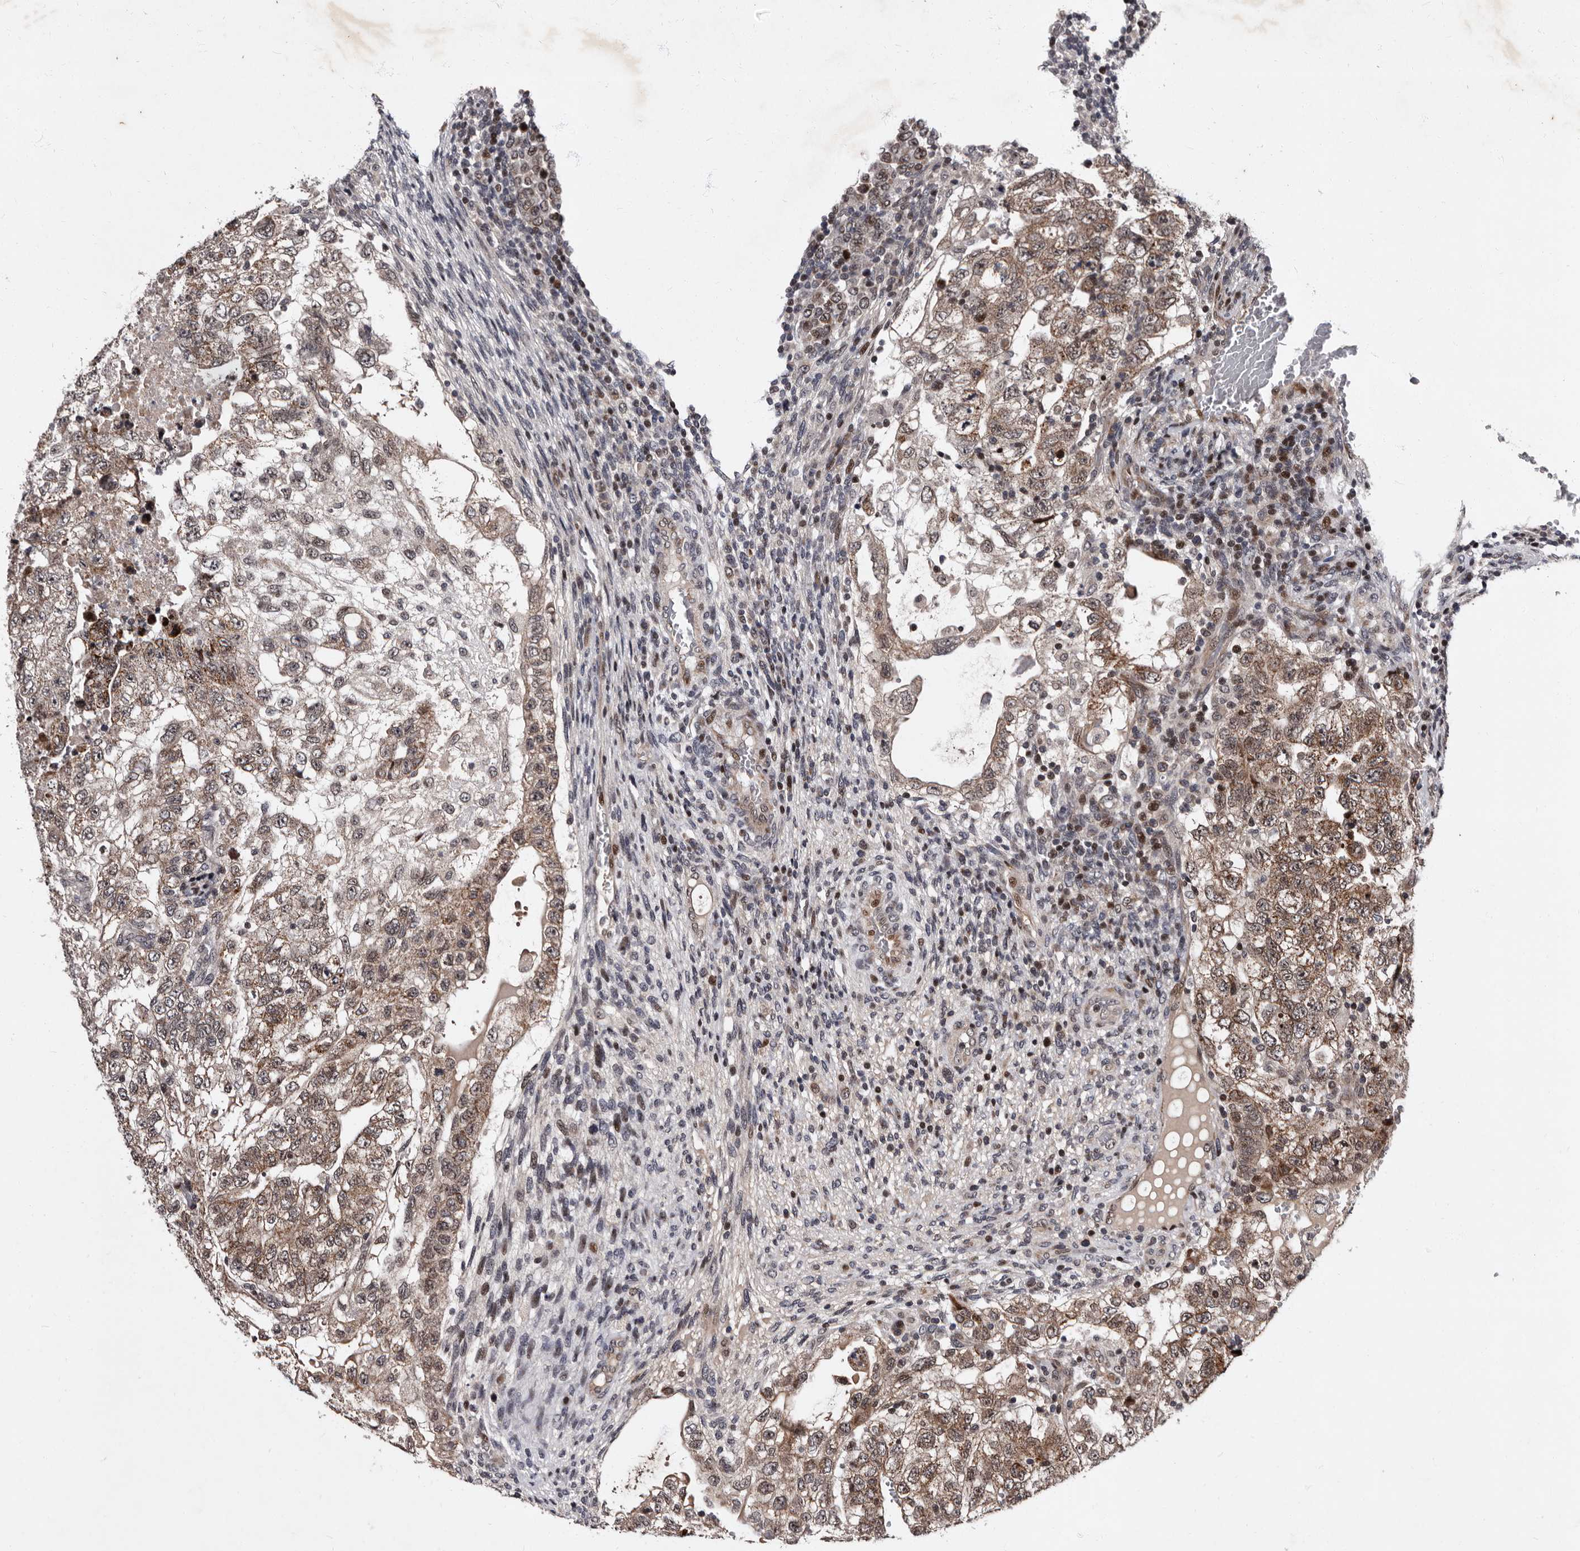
{"staining": {"intensity": "moderate", "quantity": ">75%", "location": "cytoplasmic/membranous,nuclear"}, "tissue": "testis cancer", "cell_type": "Tumor cells", "image_type": "cancer", "snomed": [{"axis": "morphology", "description": "Carcinoma, Embryonal, NOS"}, {"axis": "topography", "description": "Testis"}], "caption": "Immunohistochemistry (IHC) image of human testis cancer (embryonal carcinoma) stained for a protein (brown), which reveals medium levels of moderate cytoplasmic/membranous and nuclear positivity in about >75% of tumor cells.", "gene": "TNKS", "patient": {"sex": "male", "age": 36}}